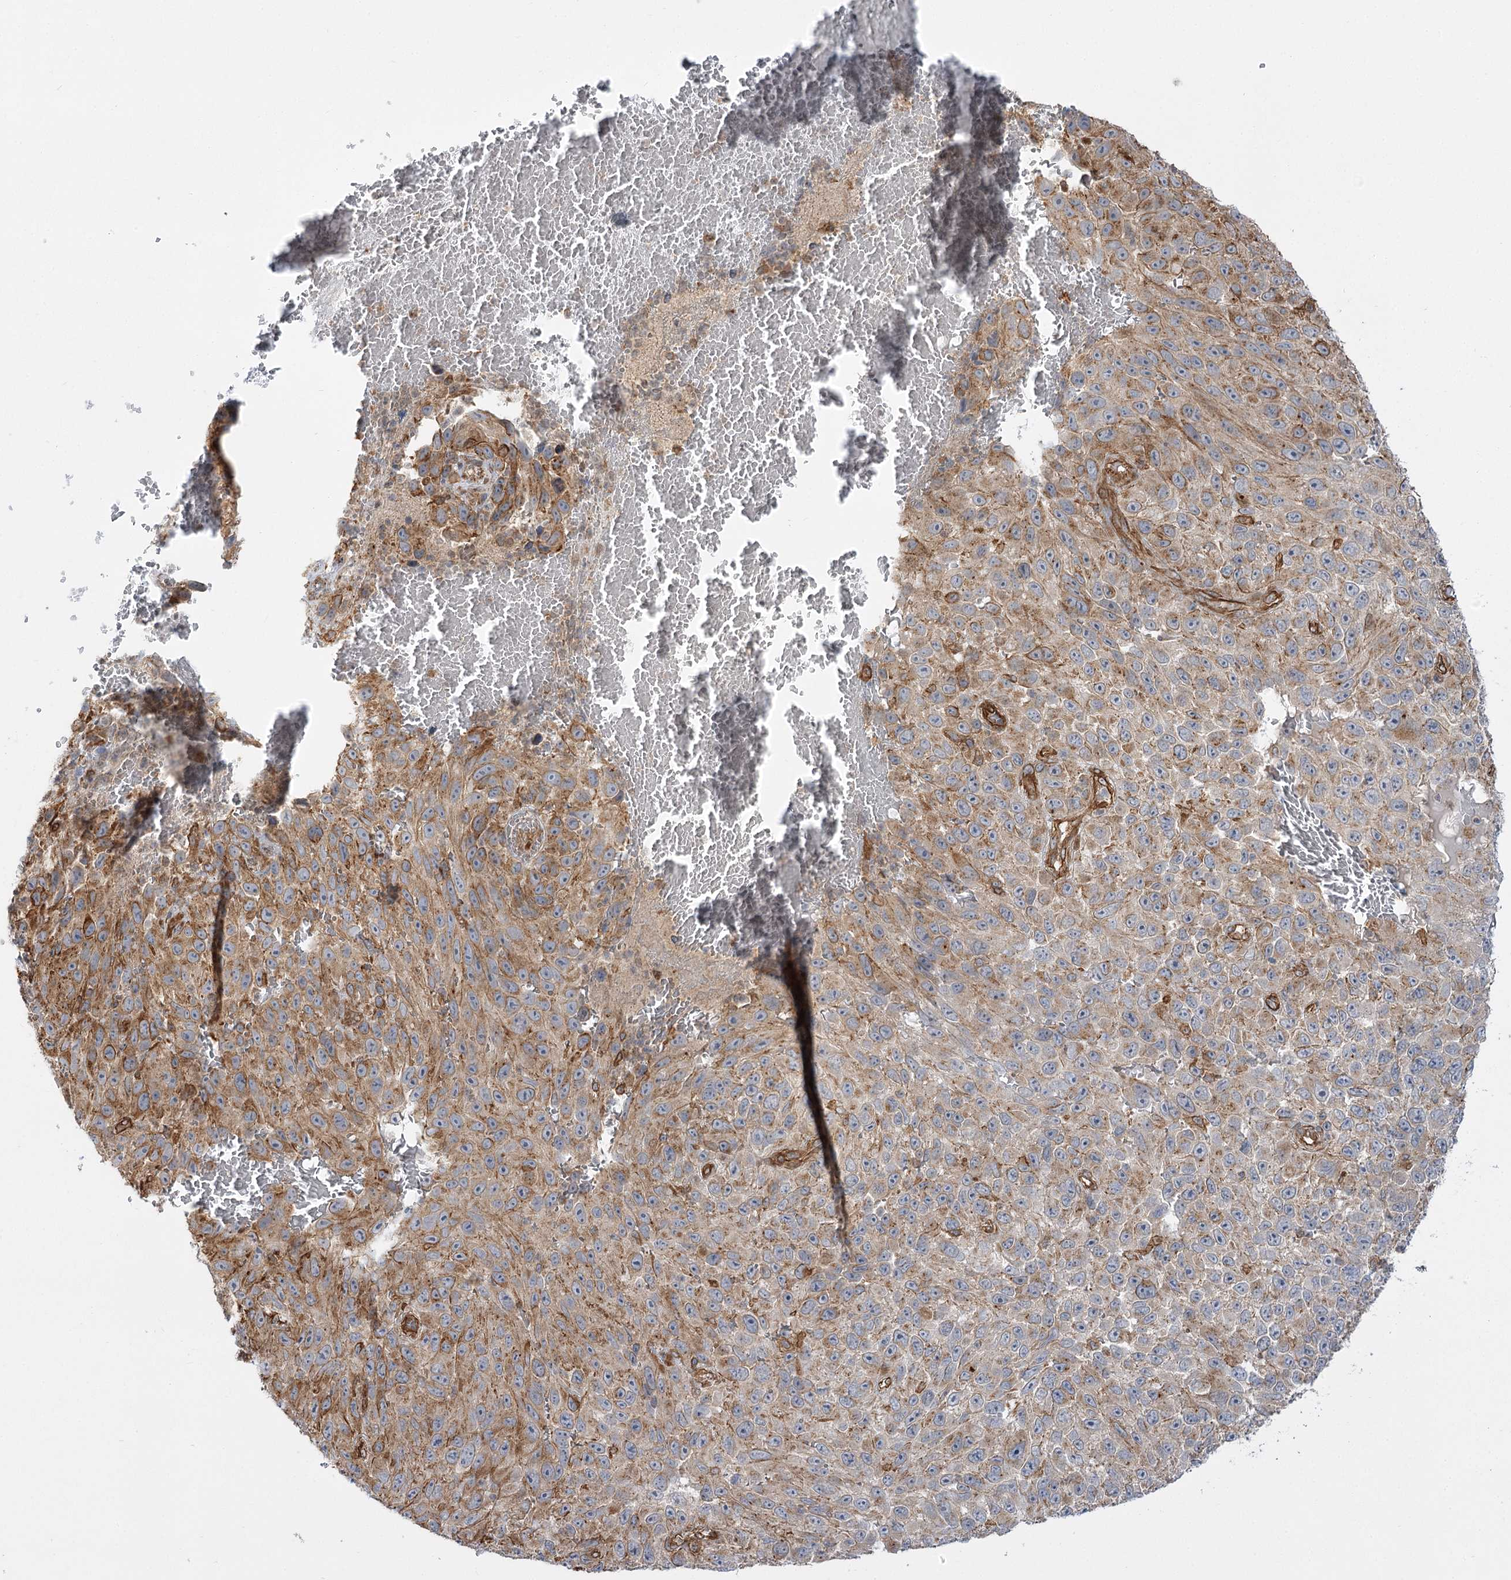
{"staining": {"intensity": "moderate", "quantity": "25%-75%", "location": "cytoplasmic/membranous"}, "tissue": "melanoma", "cell_type": "Tumor cells", "image_type": "cancer", "snomed": [{"axis": "morphology", "description": "Malignant melanoma, NOS"}, {"axis": "topography", "description": "Skin"}], "caption": "Protein staining reveals moderate cytoplasmic/membranous expression in approximately 25%-75% of tumor cells in melanoma. Nuclei are stained in blue.", "gene": "SH3BP5L", "patient": {"sex": "female", "age": 96}}